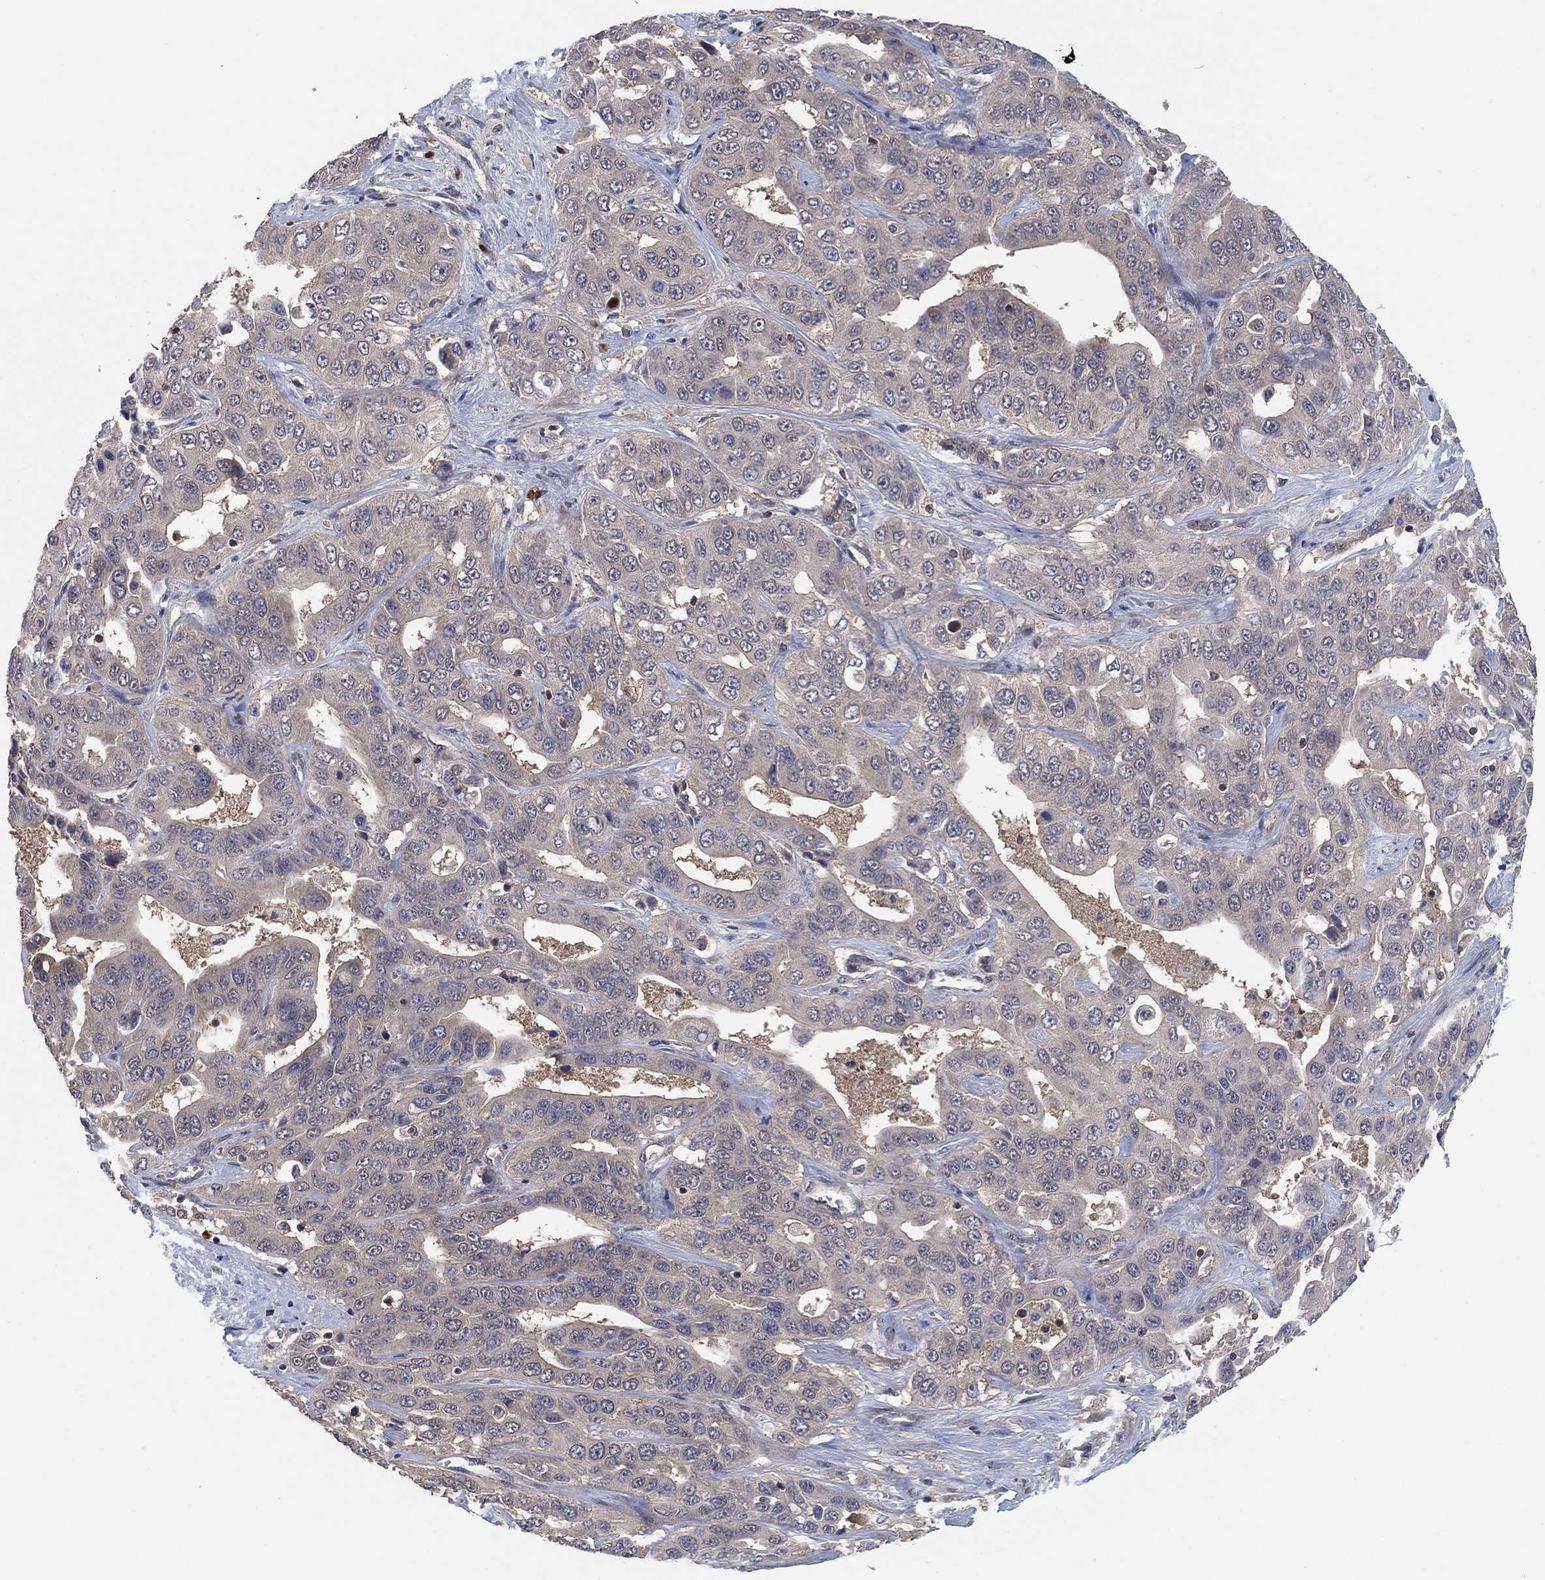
{"staining": {"intensity": "negative", "quantity": "none", "location": "none"}, "tissue": "liver cancer", "cell_type": "Tumor cells", "image_type": "cancer", "snomed": [{"axis": "morphology", "description": "Cholangiocarcinoma"}, {"axis": "topography", "description": "Liver"}], "caption": "There is no significant expression in tumor cells of liver cholangiocarcinoma.", "gene": "CCDC43", "patient": {"sex": "female", "age": 52}}